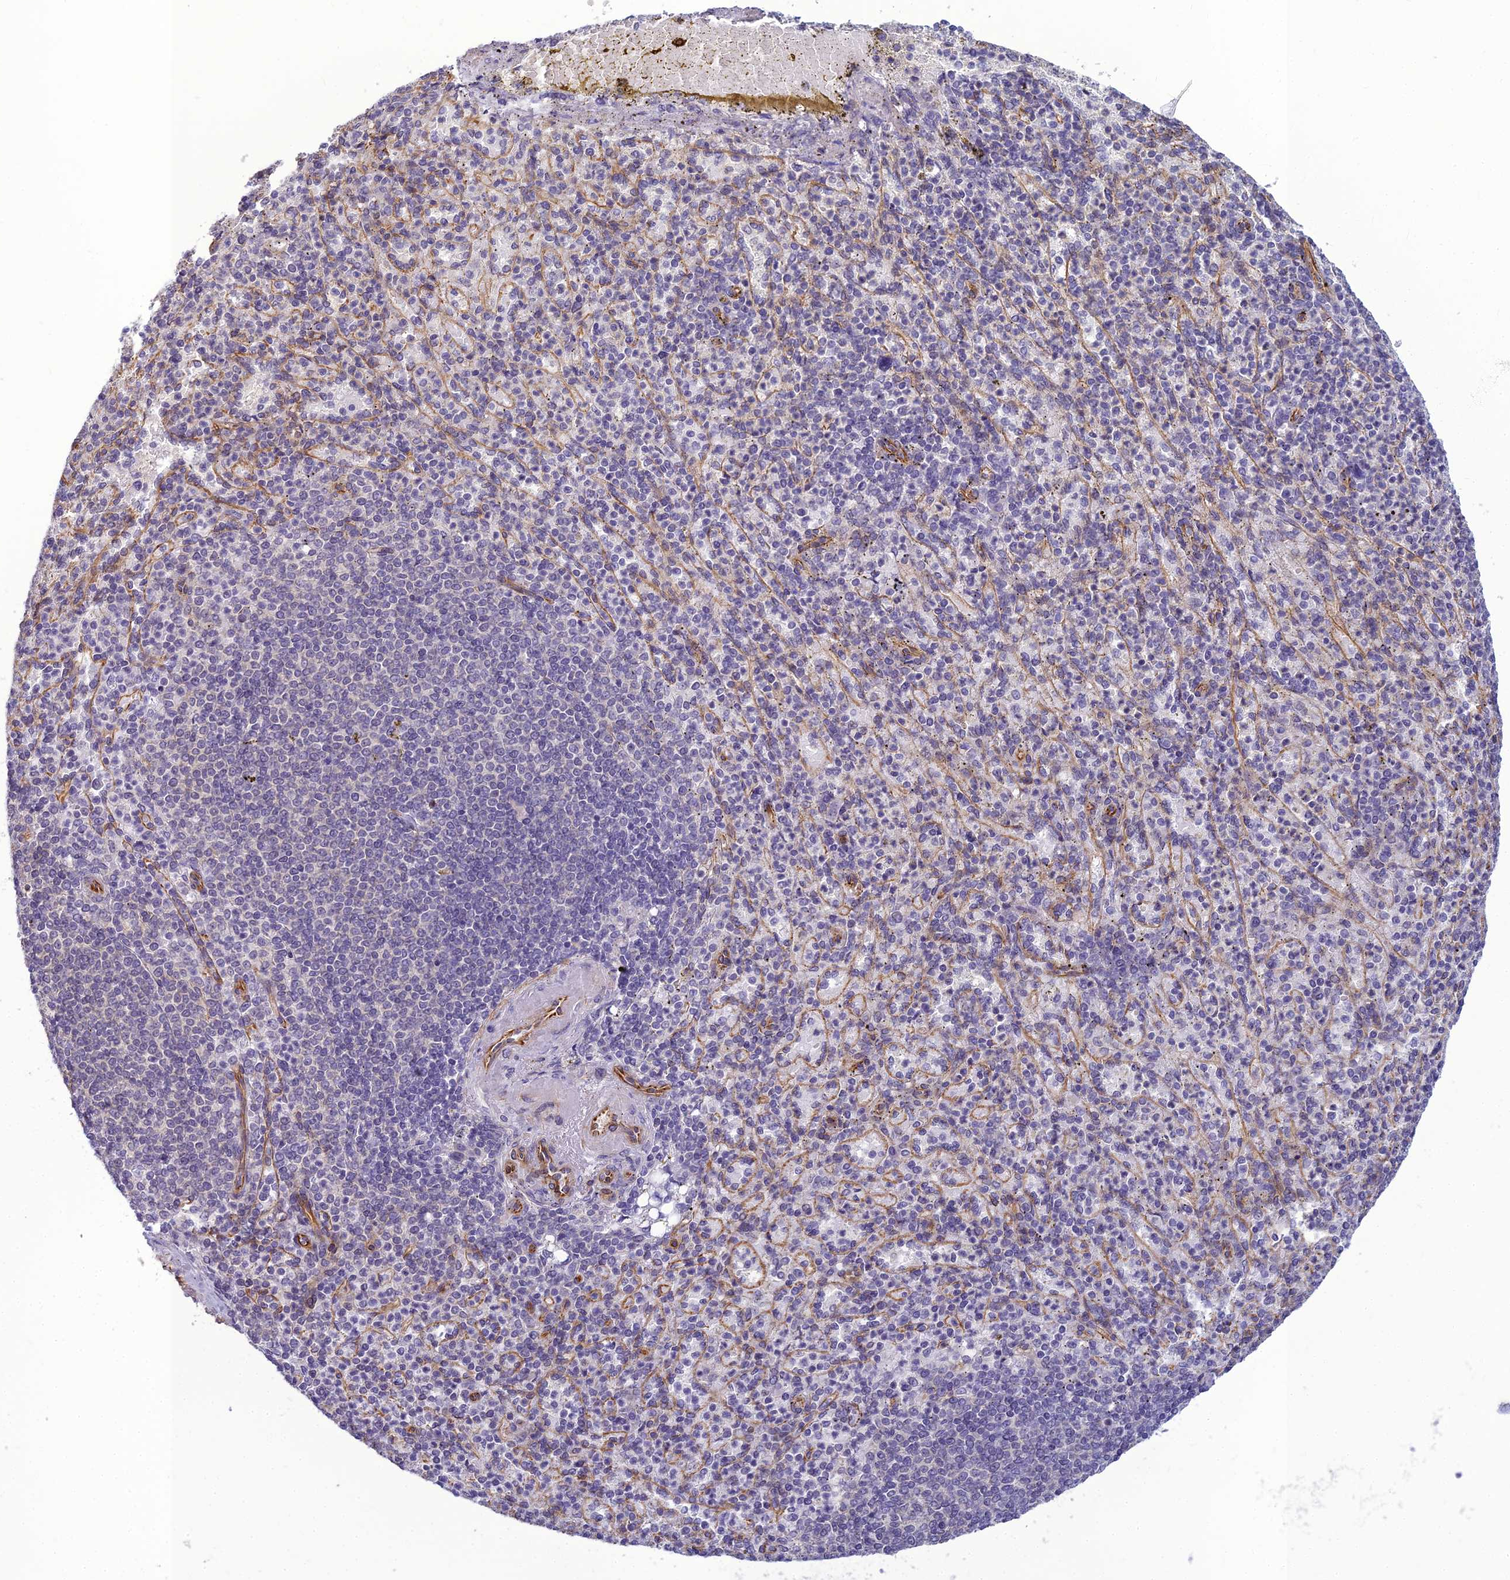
{"staining": {"intensity": "weak", "quantity": "<25%", "location": "nuclear"}, "tissue": "spleen", "cell_type": "Cells in red pulp", "image_type": "normal", "snomed": [{"axis": "morphology", "description": "Normal tissue, NOS"}, {"axis": "topography", "description": "Spleen"}], "caption": "DAB immunohistochemical staining of benign human spleen demonstrates no significant positivity in cells in red pulp. The staining is performed using DAB brown chromogen with nuclei counter-stained in using hematoxylin.", "gene": "RGL3", "patient": {"sex": "female", "age": 74}}